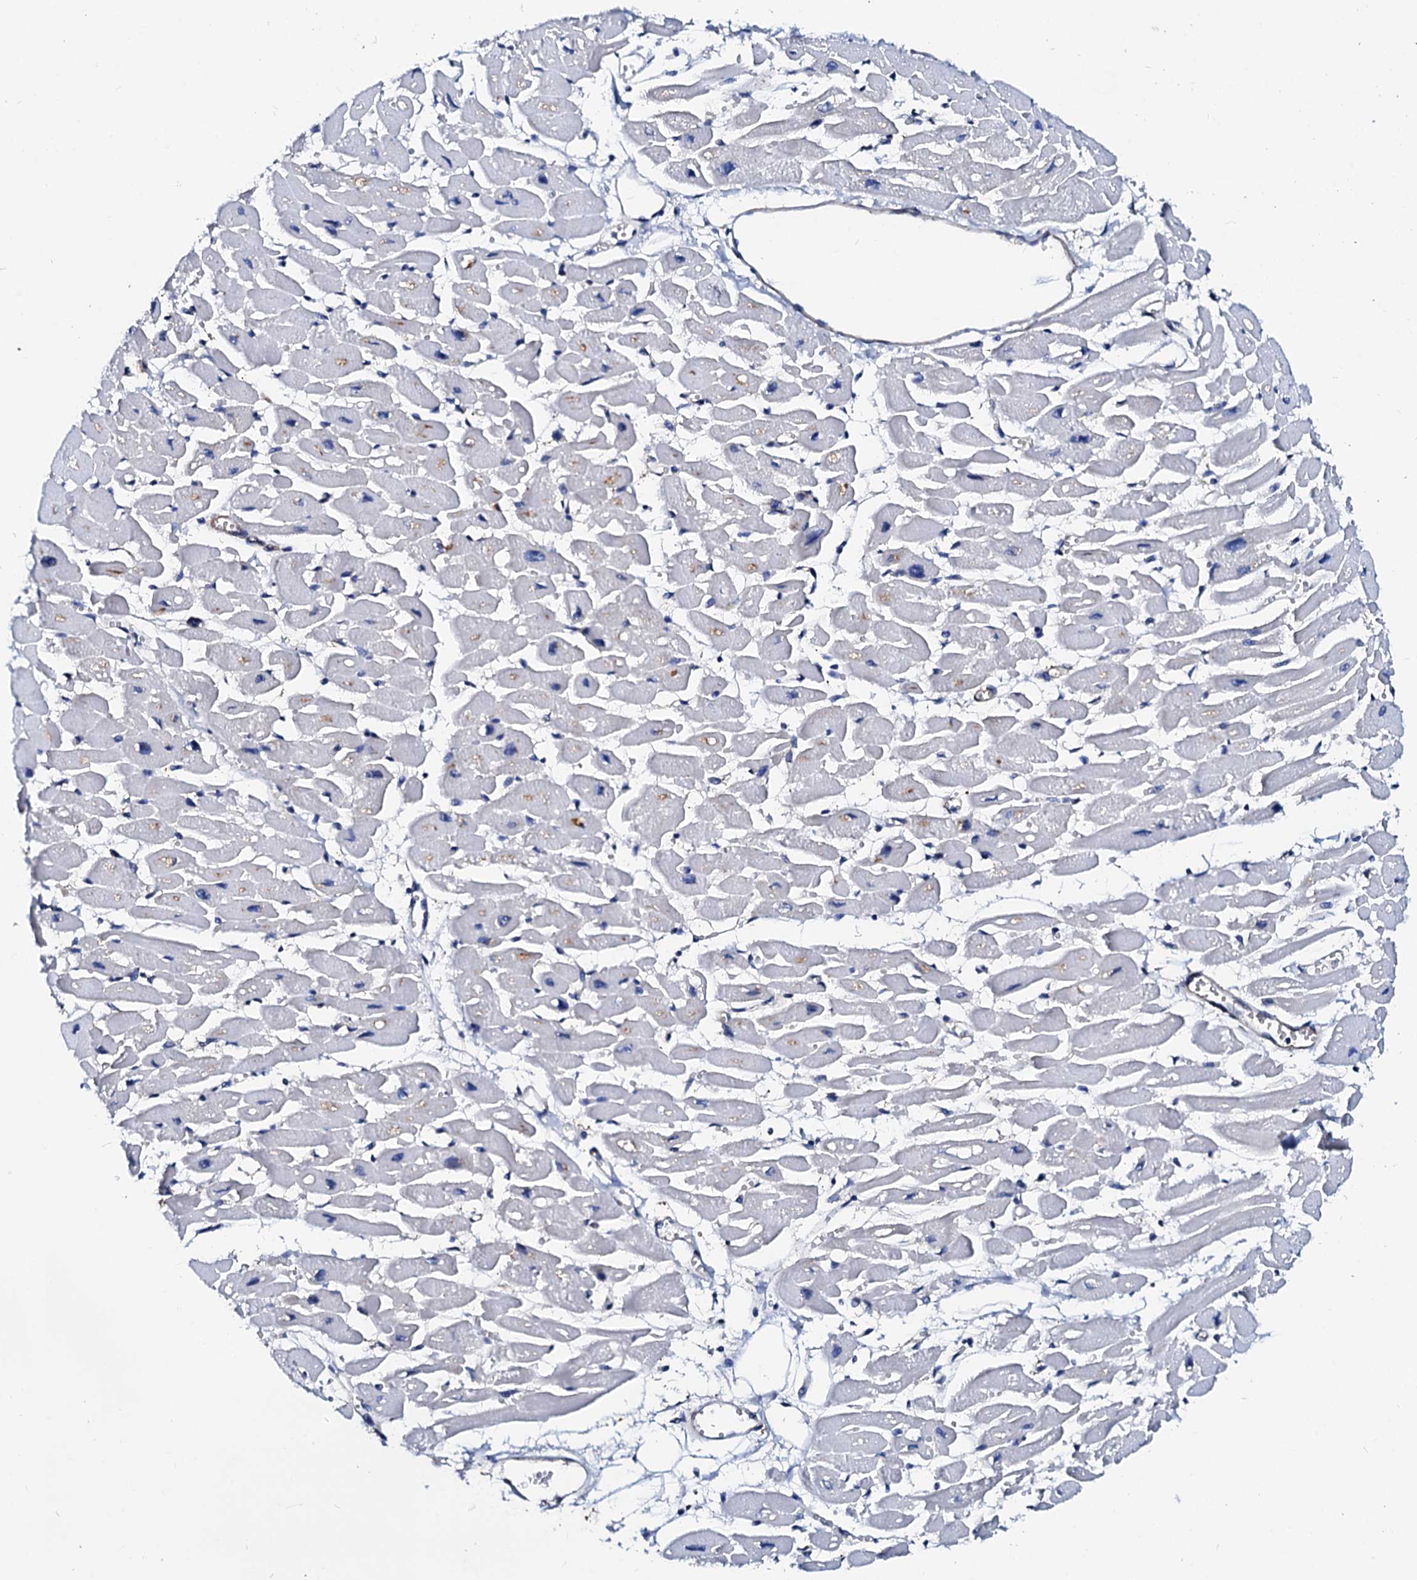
{"staining": {"intensity": "negative", "quantity": "none", "location": "none"}, "tissue": "heart muscle", "cell_type": "Cardiomyocytes", "image_type": "normal", "snomed": [{"axis": "morphology", "description": "Normal tissue, NOS"}, {"axis": "topography", "description": "Heart"}], "caption": "IHC of unremarkable human heart muscle displays no positivity in cardiomyocytes.", "gene": "CSN2", "patient": {"sex": "female", "age": 54}}